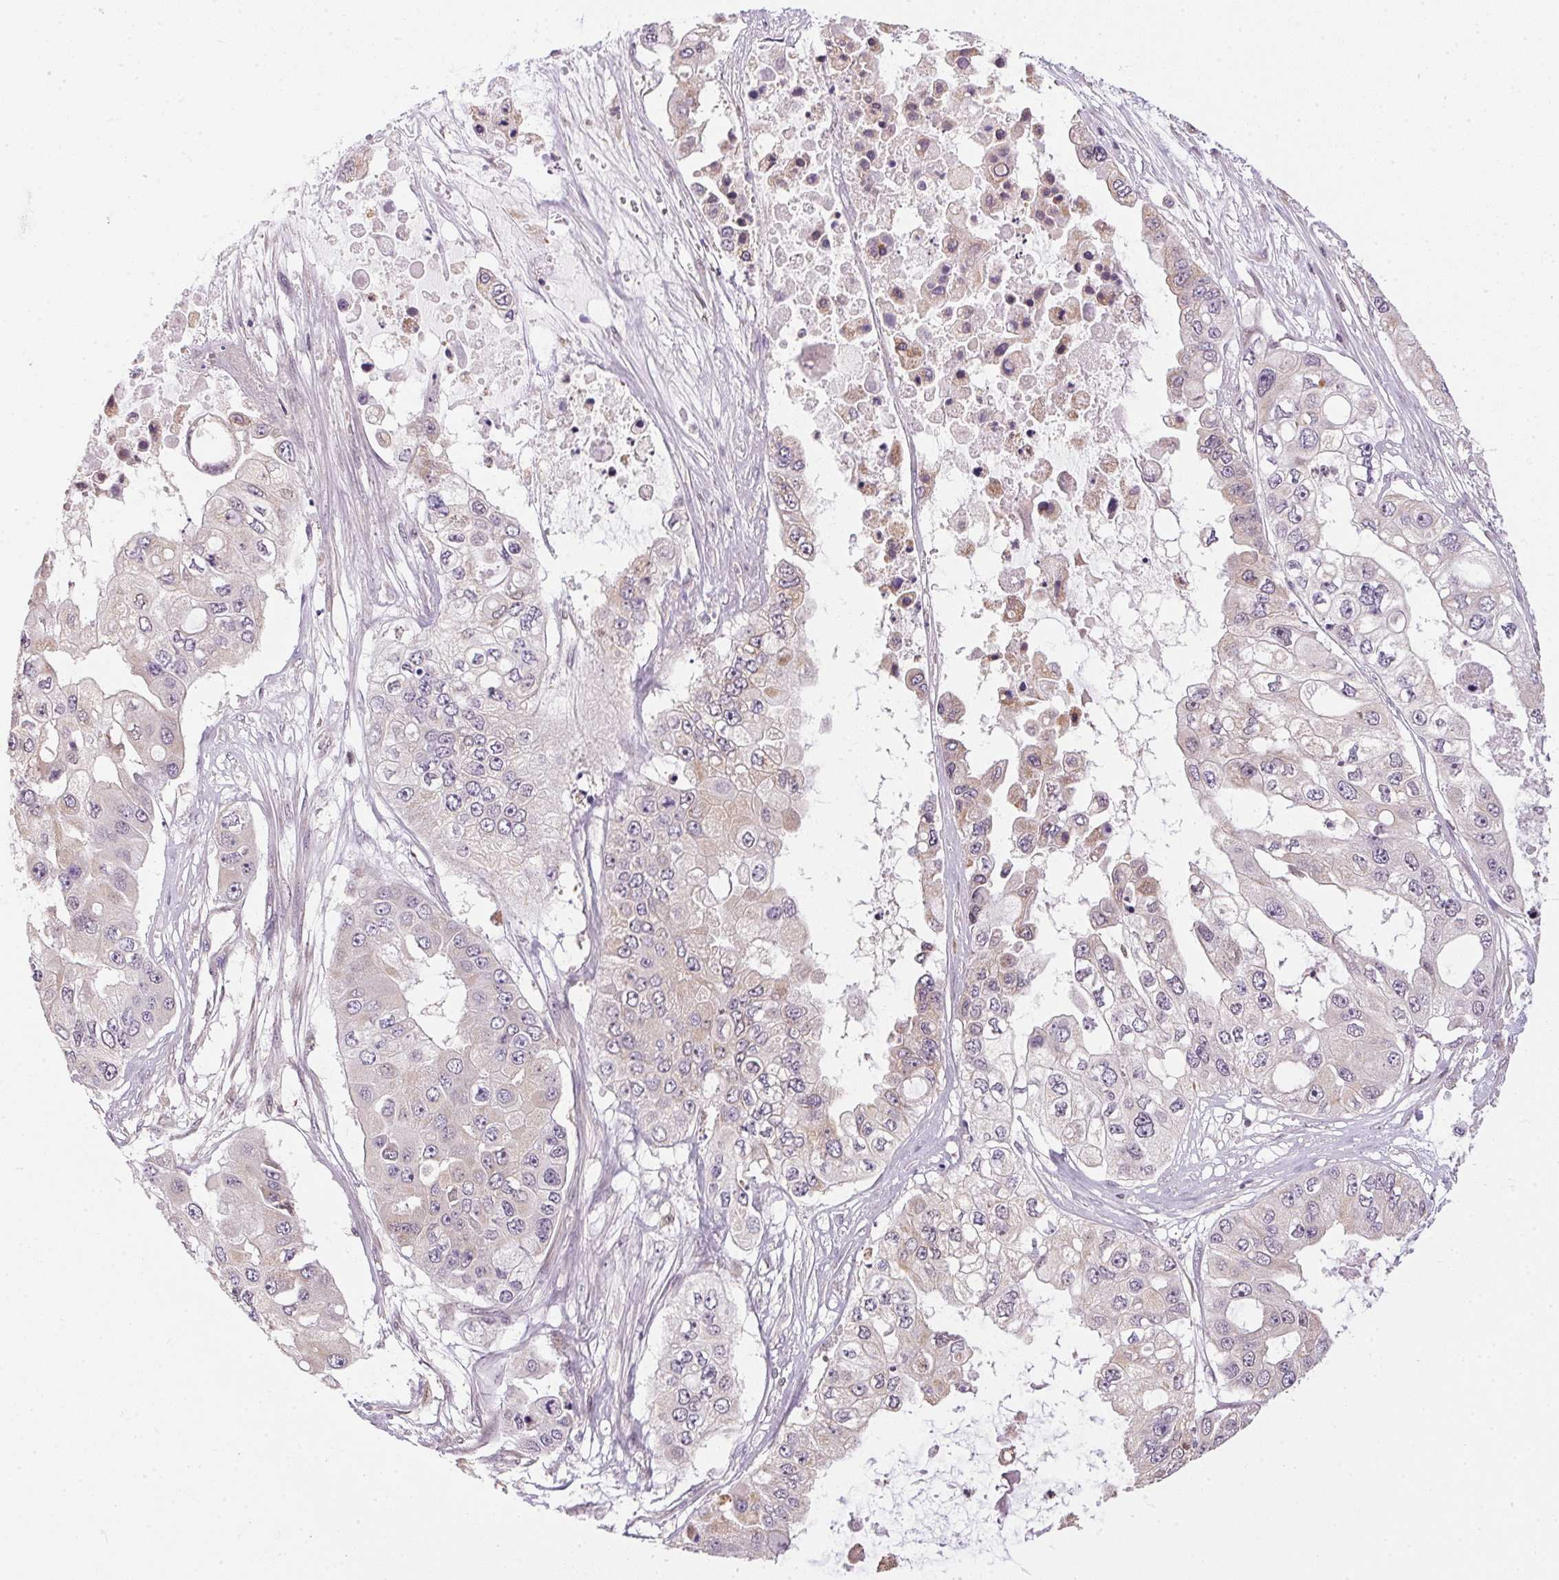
{"staining": {"intensity": "weak", "quantity": "<25%", "location": "cytoplasmic/membranous"}, "tissue": "ovarian cancer", "cell_type": "Tumor cells", "image_type": "cancer", "snomed": [{"axis": "morphology", "description": "Cystadenocarcinoma, serous, NOS"}, {"axis": "topography", "description": "Ovary"}], "caption": "DAB (3,3'-diaminobenzidine) immunohistochemical staining of human ovarian cancer reveals no significant staining in tumor cells.", "gene": "SC5D", "patient": {"sex": "female", "age": 56}}